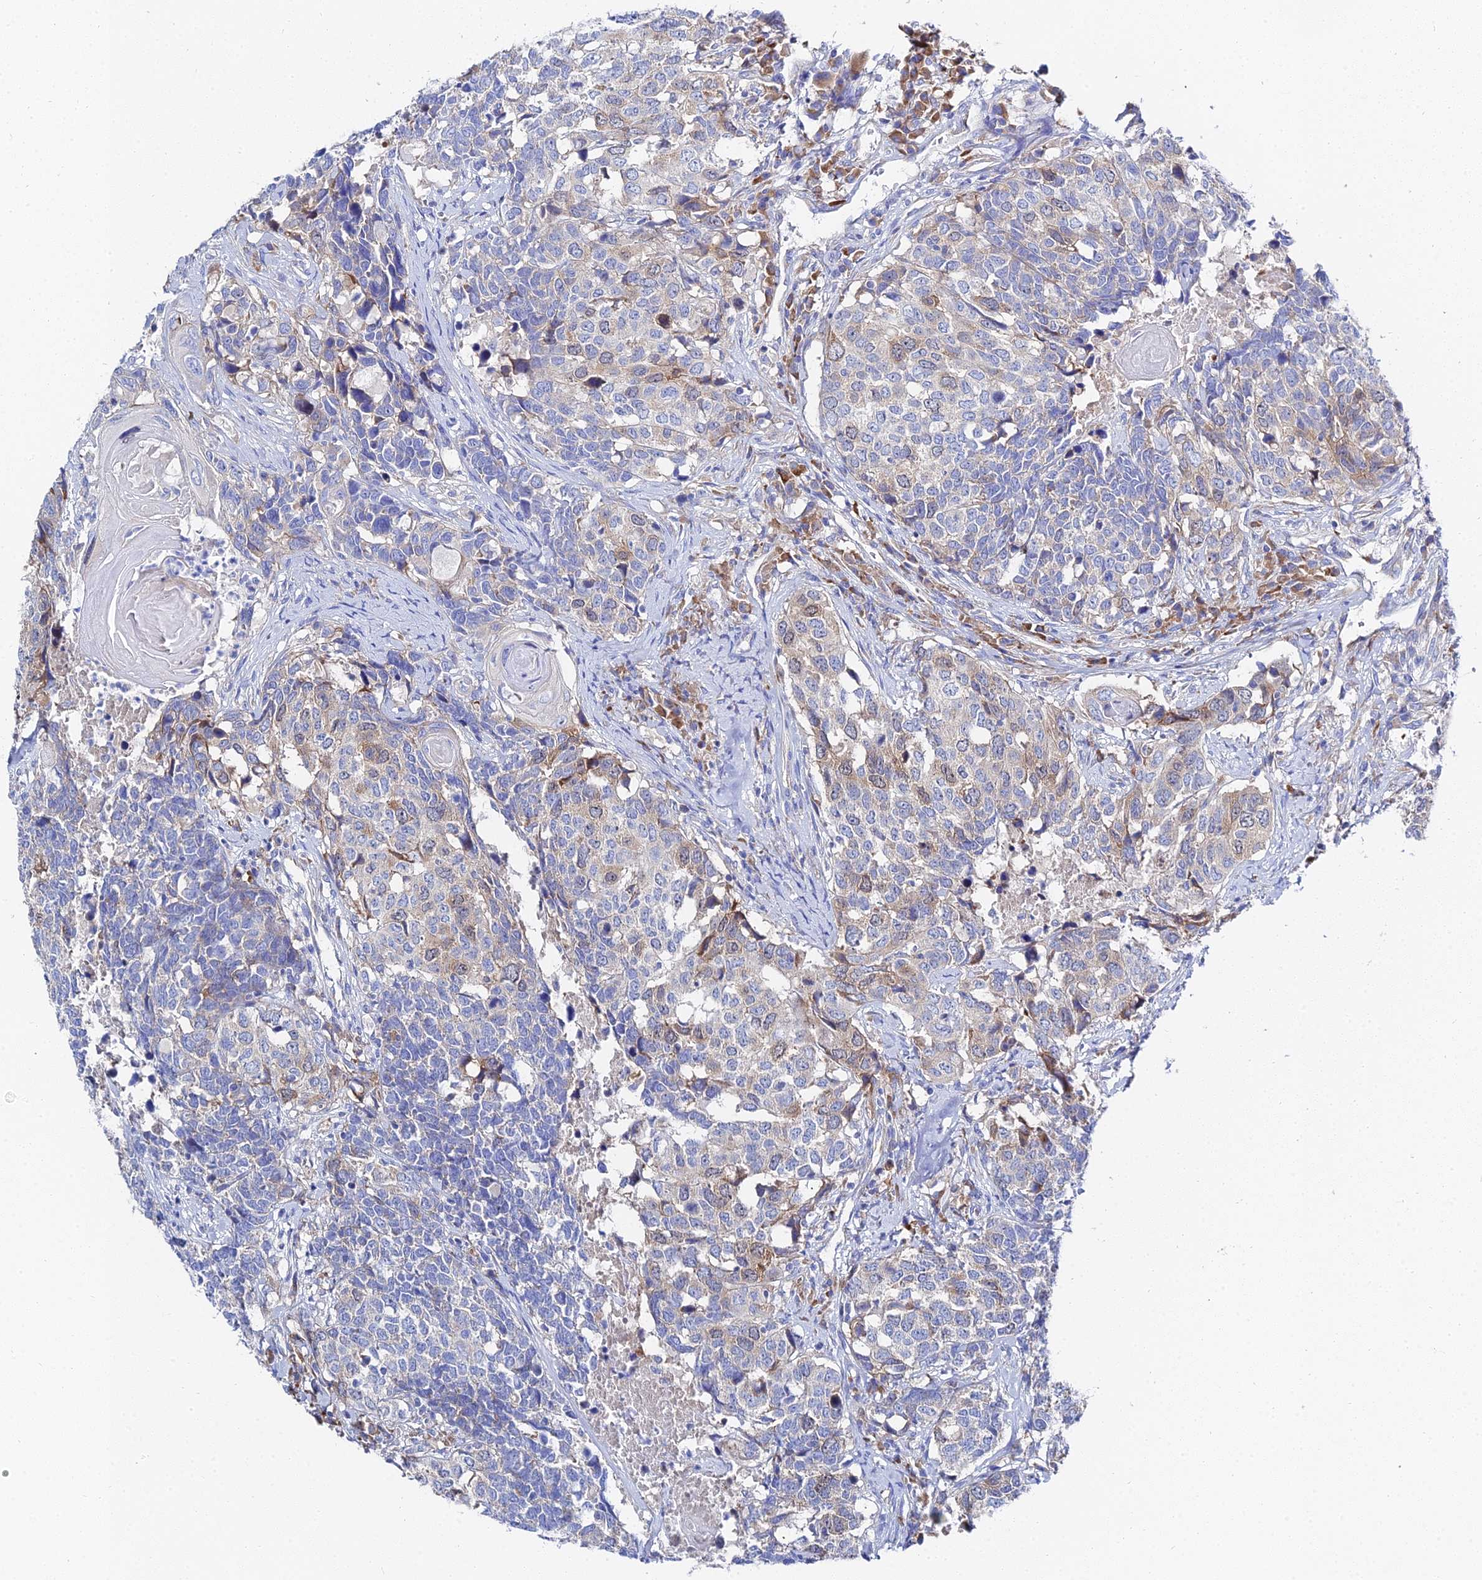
{"staining": {"intensity": "moderate", "quantity": "<25%", "location": "cytoplasmic/membranous"}, "tissue": "head and neck cancer", "cell_type": "Tumor cells", "image_type": "cancer", "snomed": [{"axis": "morphology", "description": "Squamous cell carcinoma, NOS"}, {"axis": "topography", "description": "Head-Neck"}], "caption": "The image shows staining of head and neck cancer (squamous cell carcinoma), revealing moderate cytoplasmic/membranous protein staining (brown color) within tumor cells. (brown staining indicates protein expression, while blue staining denotes nuclei).", "gene": "PTTG1", "patient": {"sex": "male", "age": 66}}